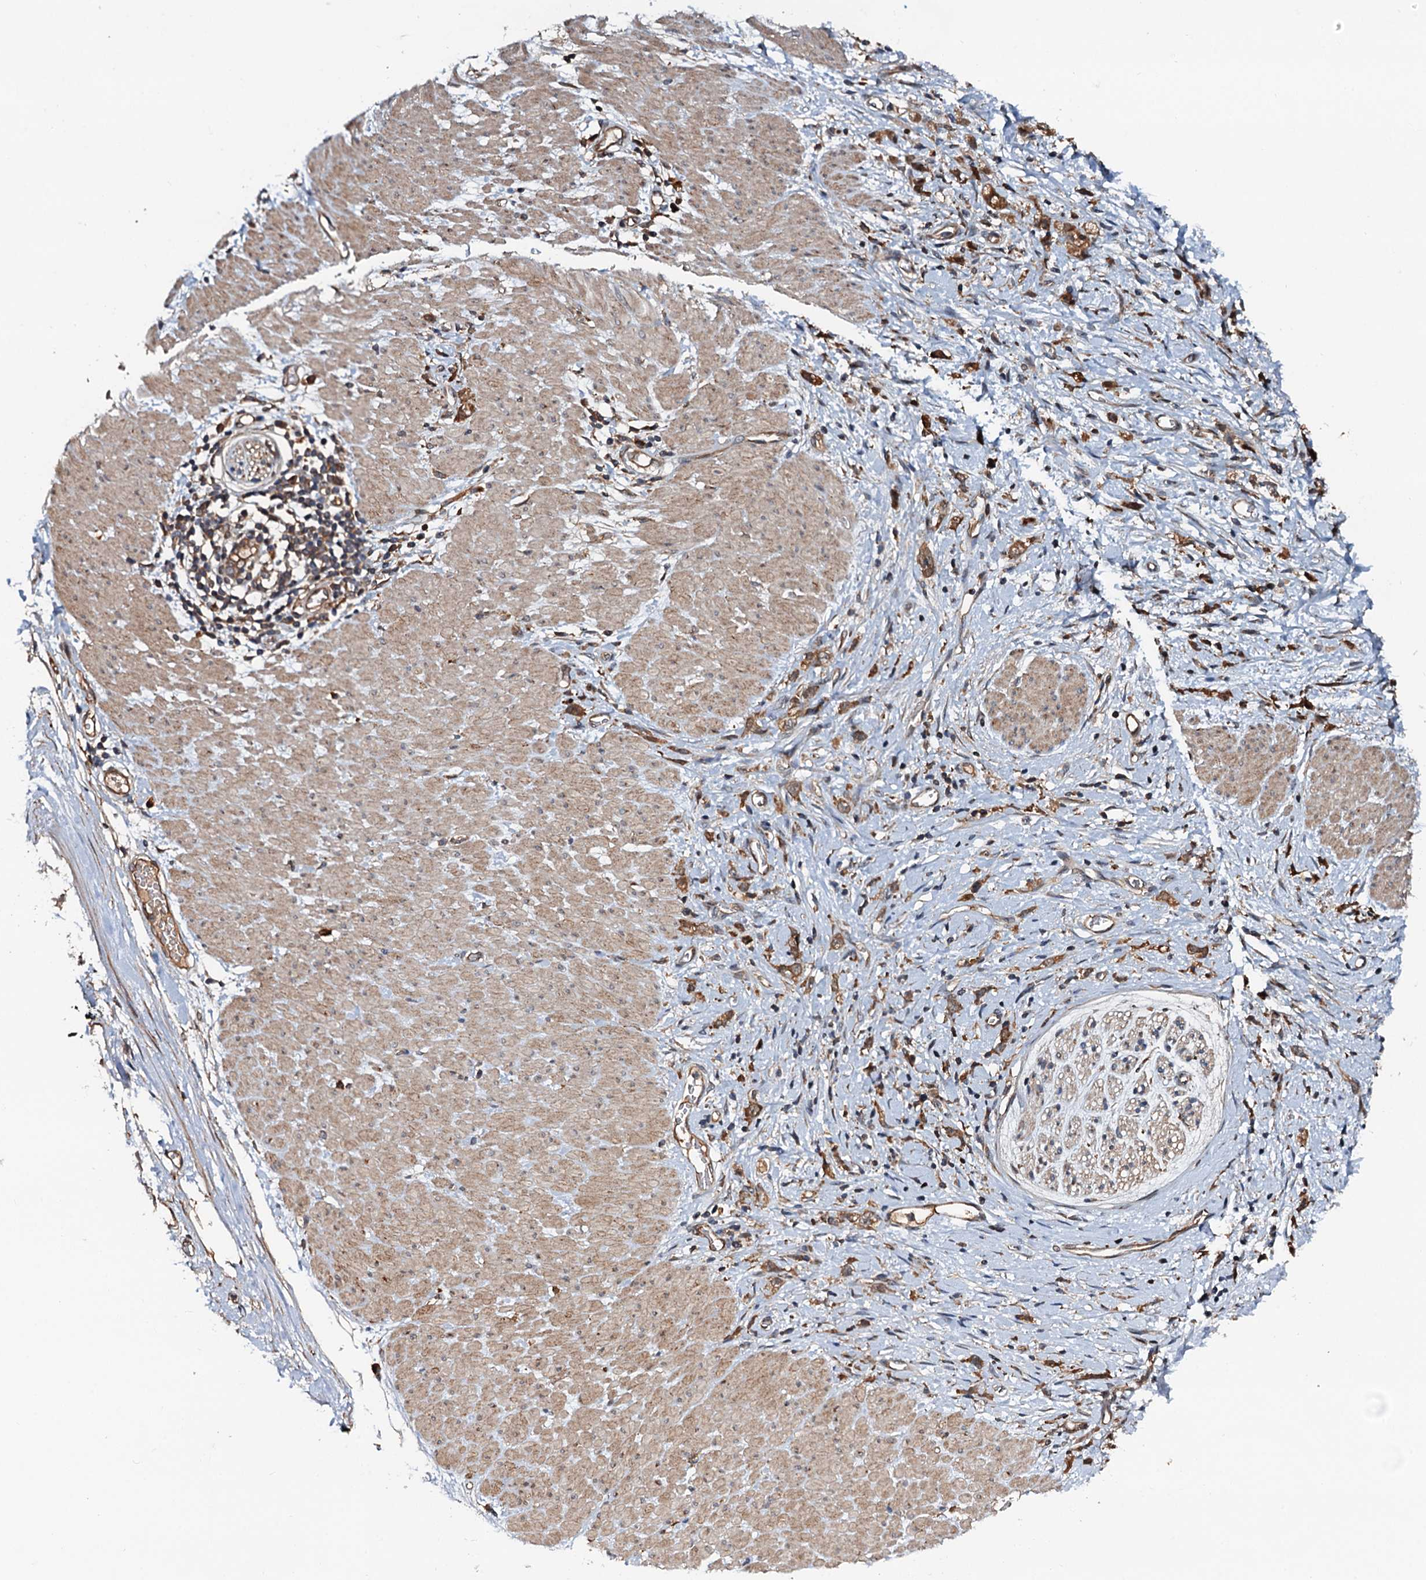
{"staining": {"intensity": "moderate", "quantity": ">75%", "location": "cytoplasmic/membranous"}, "tissue": "stomach cancer", "cell_type": "Tumor cells", "image_type": "cancer", "snomed": [{"axis": "morphology", "description": "Adenocarcinoma, NOS"}, {"axis": "topography", "description": "Stomach"}], "caption": "A brown stain shows moderate cytoplasmic/membranous expression of a protein in human adenocarcinoma (stomach) tumor cells.", "gene": "AAGAB", "patient": {"sex": "female", "age": 76}}